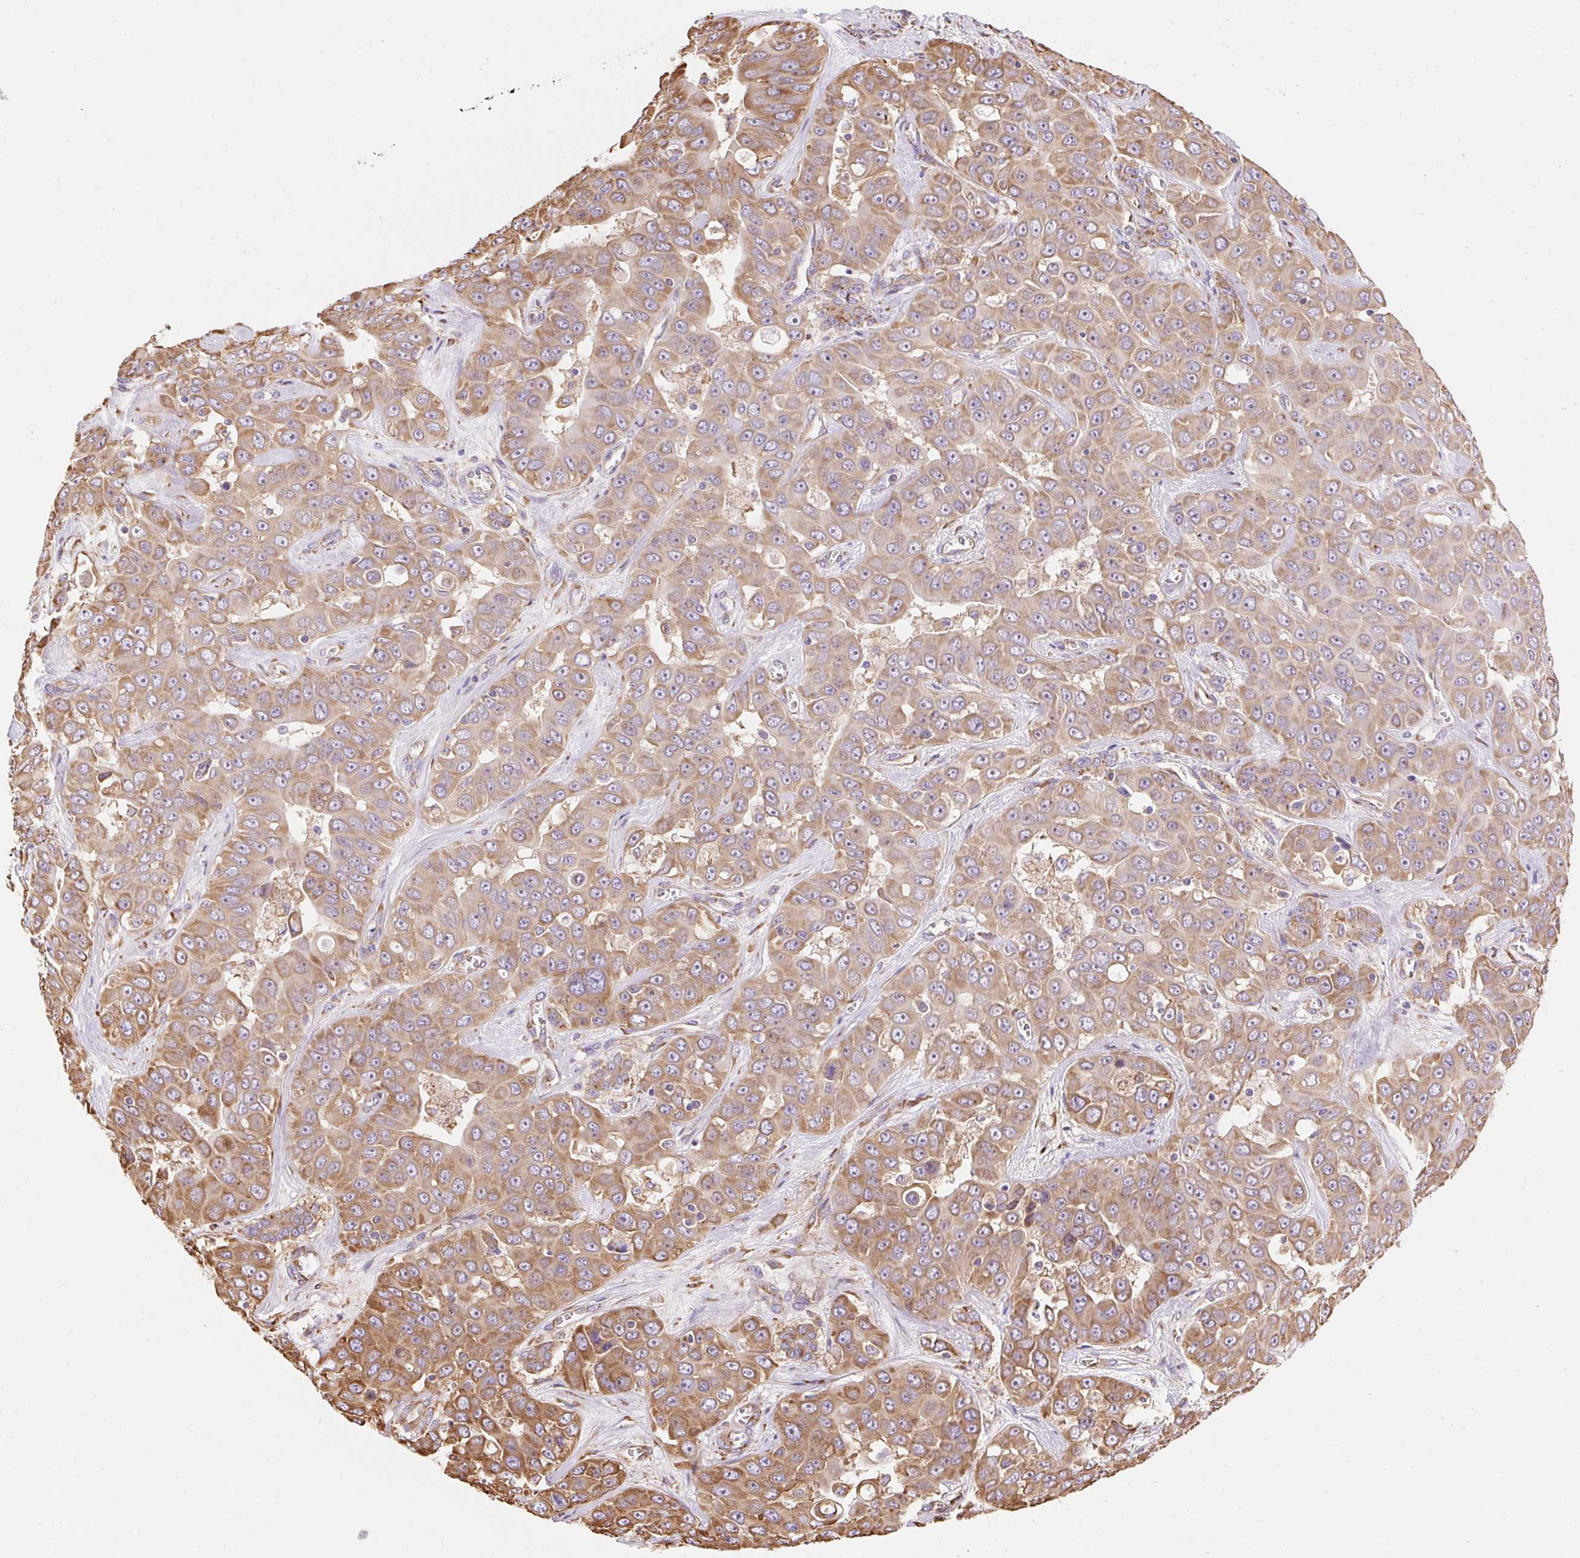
{"staining": {"intensity": "moderate", "quantity": ">75%", "location": "cytoplasmic/membranous"}, "tissue": "liver cancer", "cell_type": "Tumor cells", "image_type": "cancer", "snomed": [{"axis": "morphology", "description": "Cholangiocarcinoma"}, {"axis": "topography", "description": "Liver"}], "caption": "Liver cancer was stained to show a protein in brown. There is medium levels of moderate cytoplasmic/membranous staining in approximately >75% of tumor cells.", "gene": "RPS17", "patient": {"sex": "female", "age": 52}}